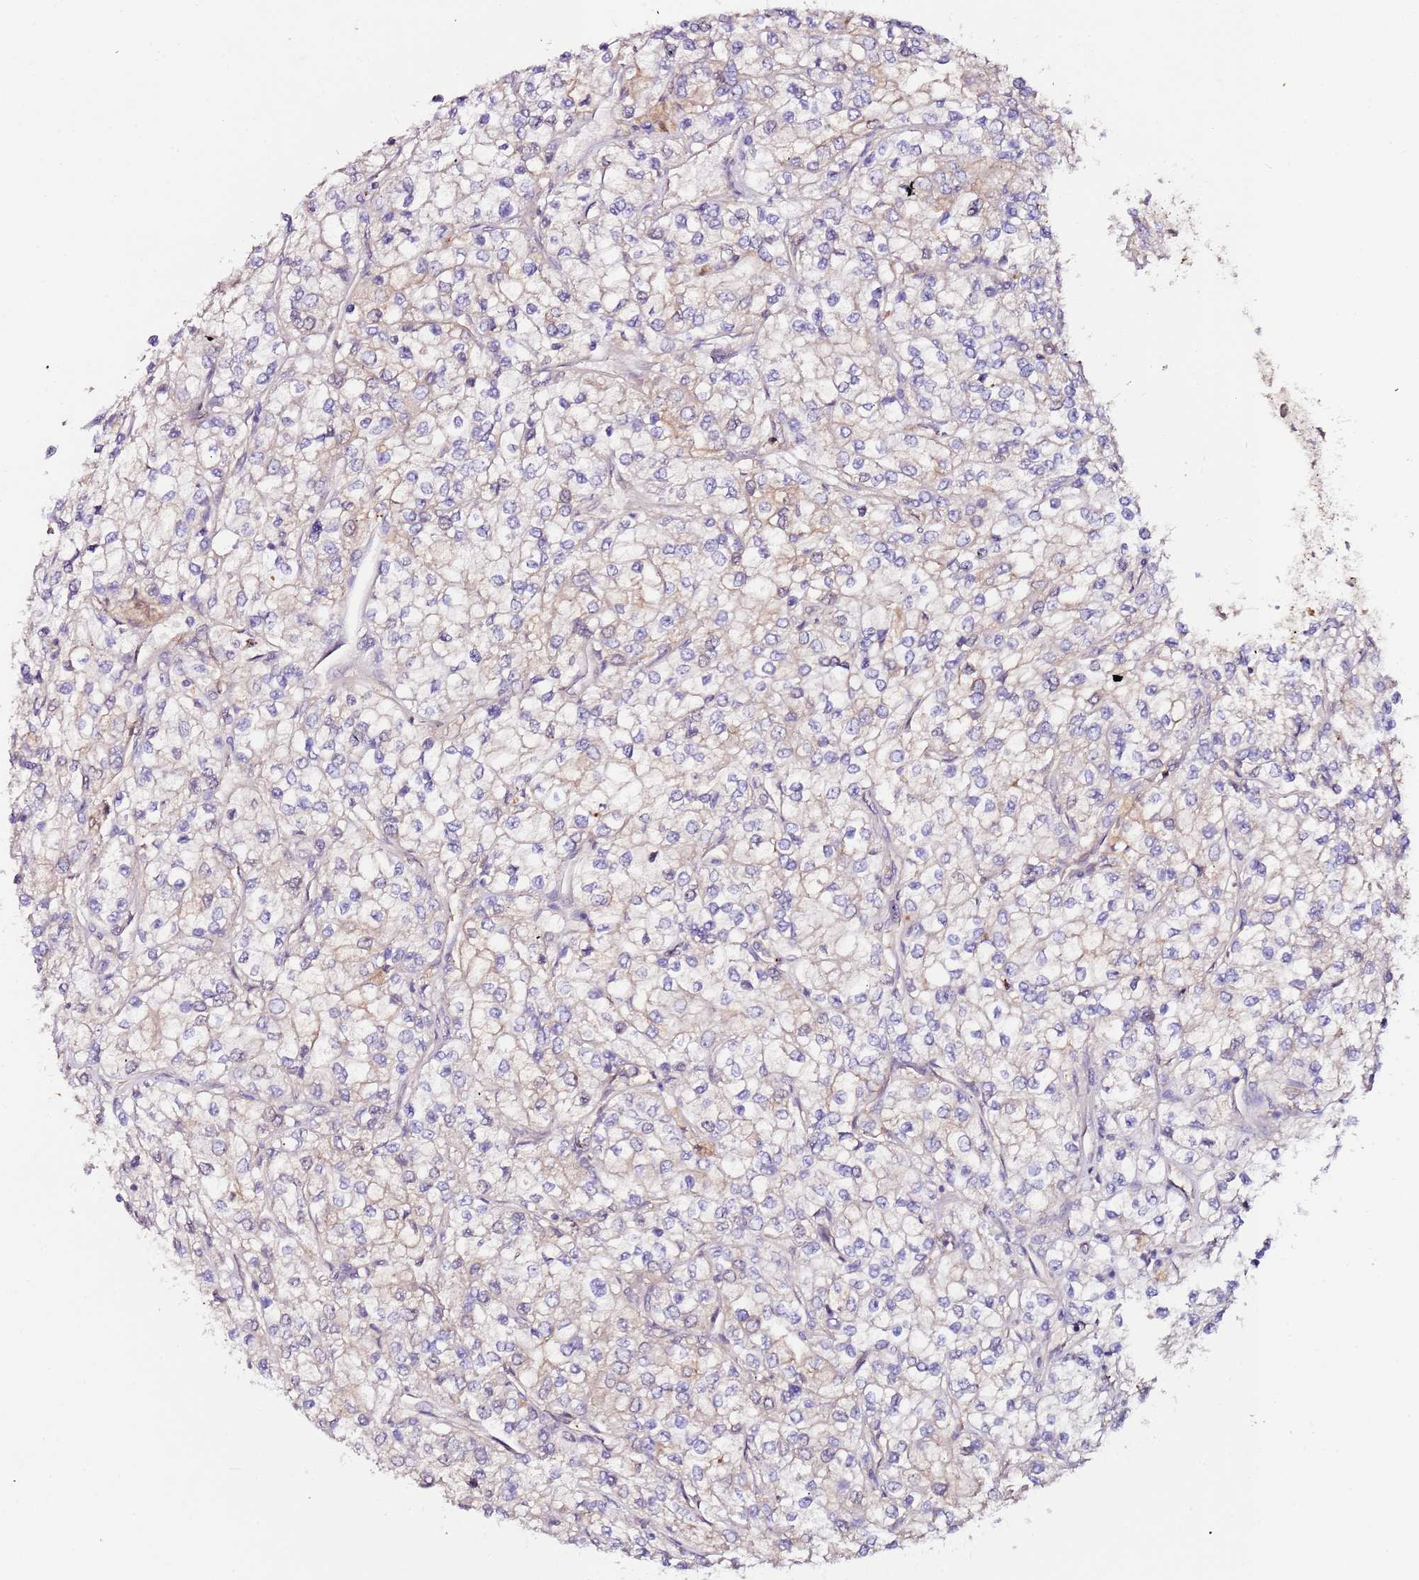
{"staining": {"intensity": "weak", "quantity": "<25%", "location": "cytoplasmic/membranous"}, "tissue": "renal cancer", "cell_type": "Tumor cells", "image_type": "cancer", "snomed": [{"axis": "morphology", "description": "Adenocarcinoma, NOS"}, {"axis": "topography", "description": "Kidney"}], "caption": "High power microscopy micrograph of an immunohistochemistry micrograph of renal cancer, revealing no significant positivity in tumor cells.", "gene": "FLVCR1", "patient": {"sex": "male", "age": 80}}